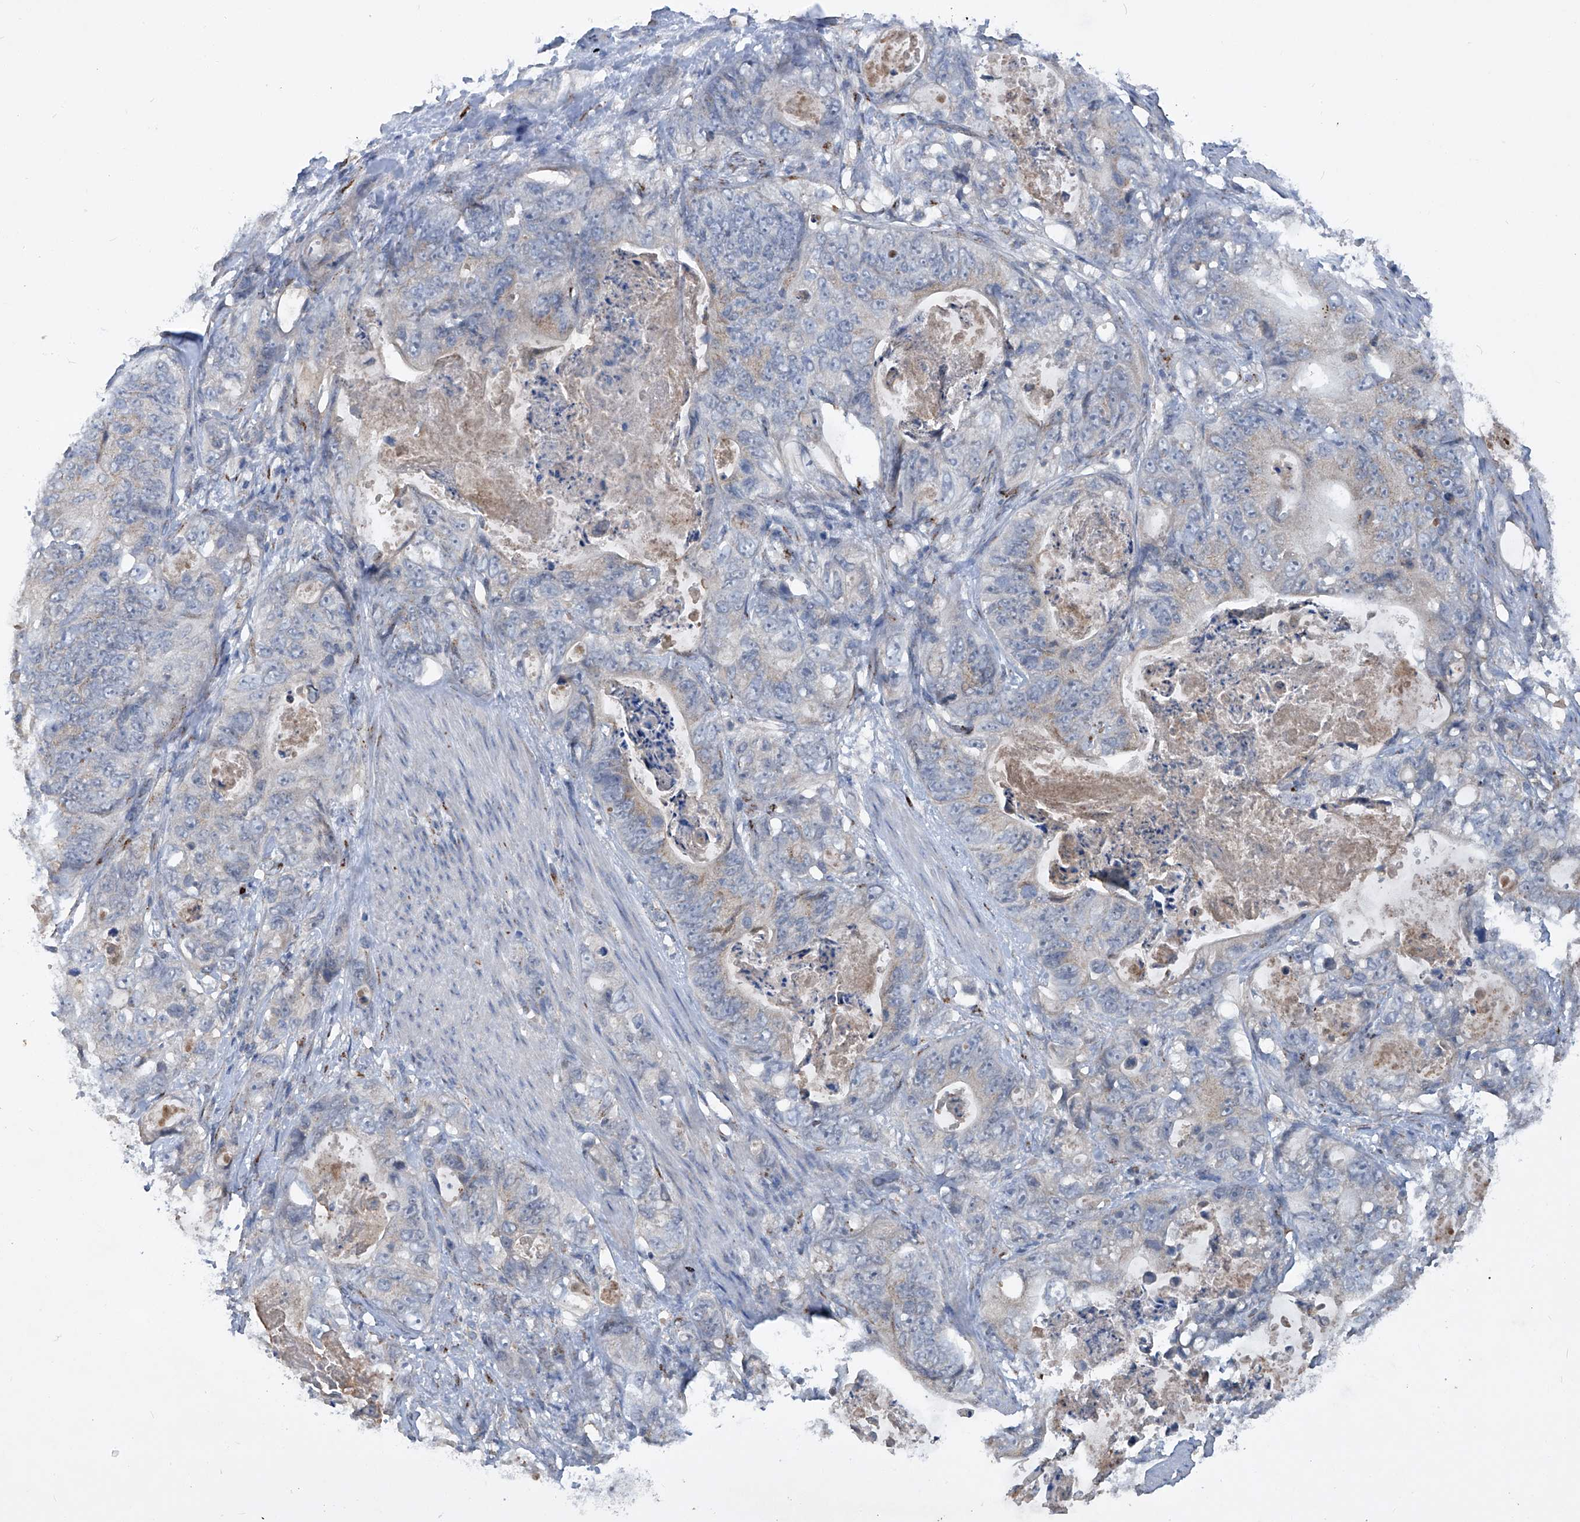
{"staining": {"intensity": "negative", "quantity": "none", "location": "none"}, "tissue": "stomach cancer", "cell_type": "Tumor cells", "image_type": "cancer", "snomed": [{"axis": "morphology", "description": "Normal tissue, NOS"}, {"axis": "morphology", "description": "Adenocarcinoma, NOS"}, {"axis": "topography", "description": "Stomach"}], "caption": "Human stomach cancer stained for a protein using IHC shows no expression in tumor cells.", "gene": "PCSK5", "patient": {"sex": "female", "age": 89}}